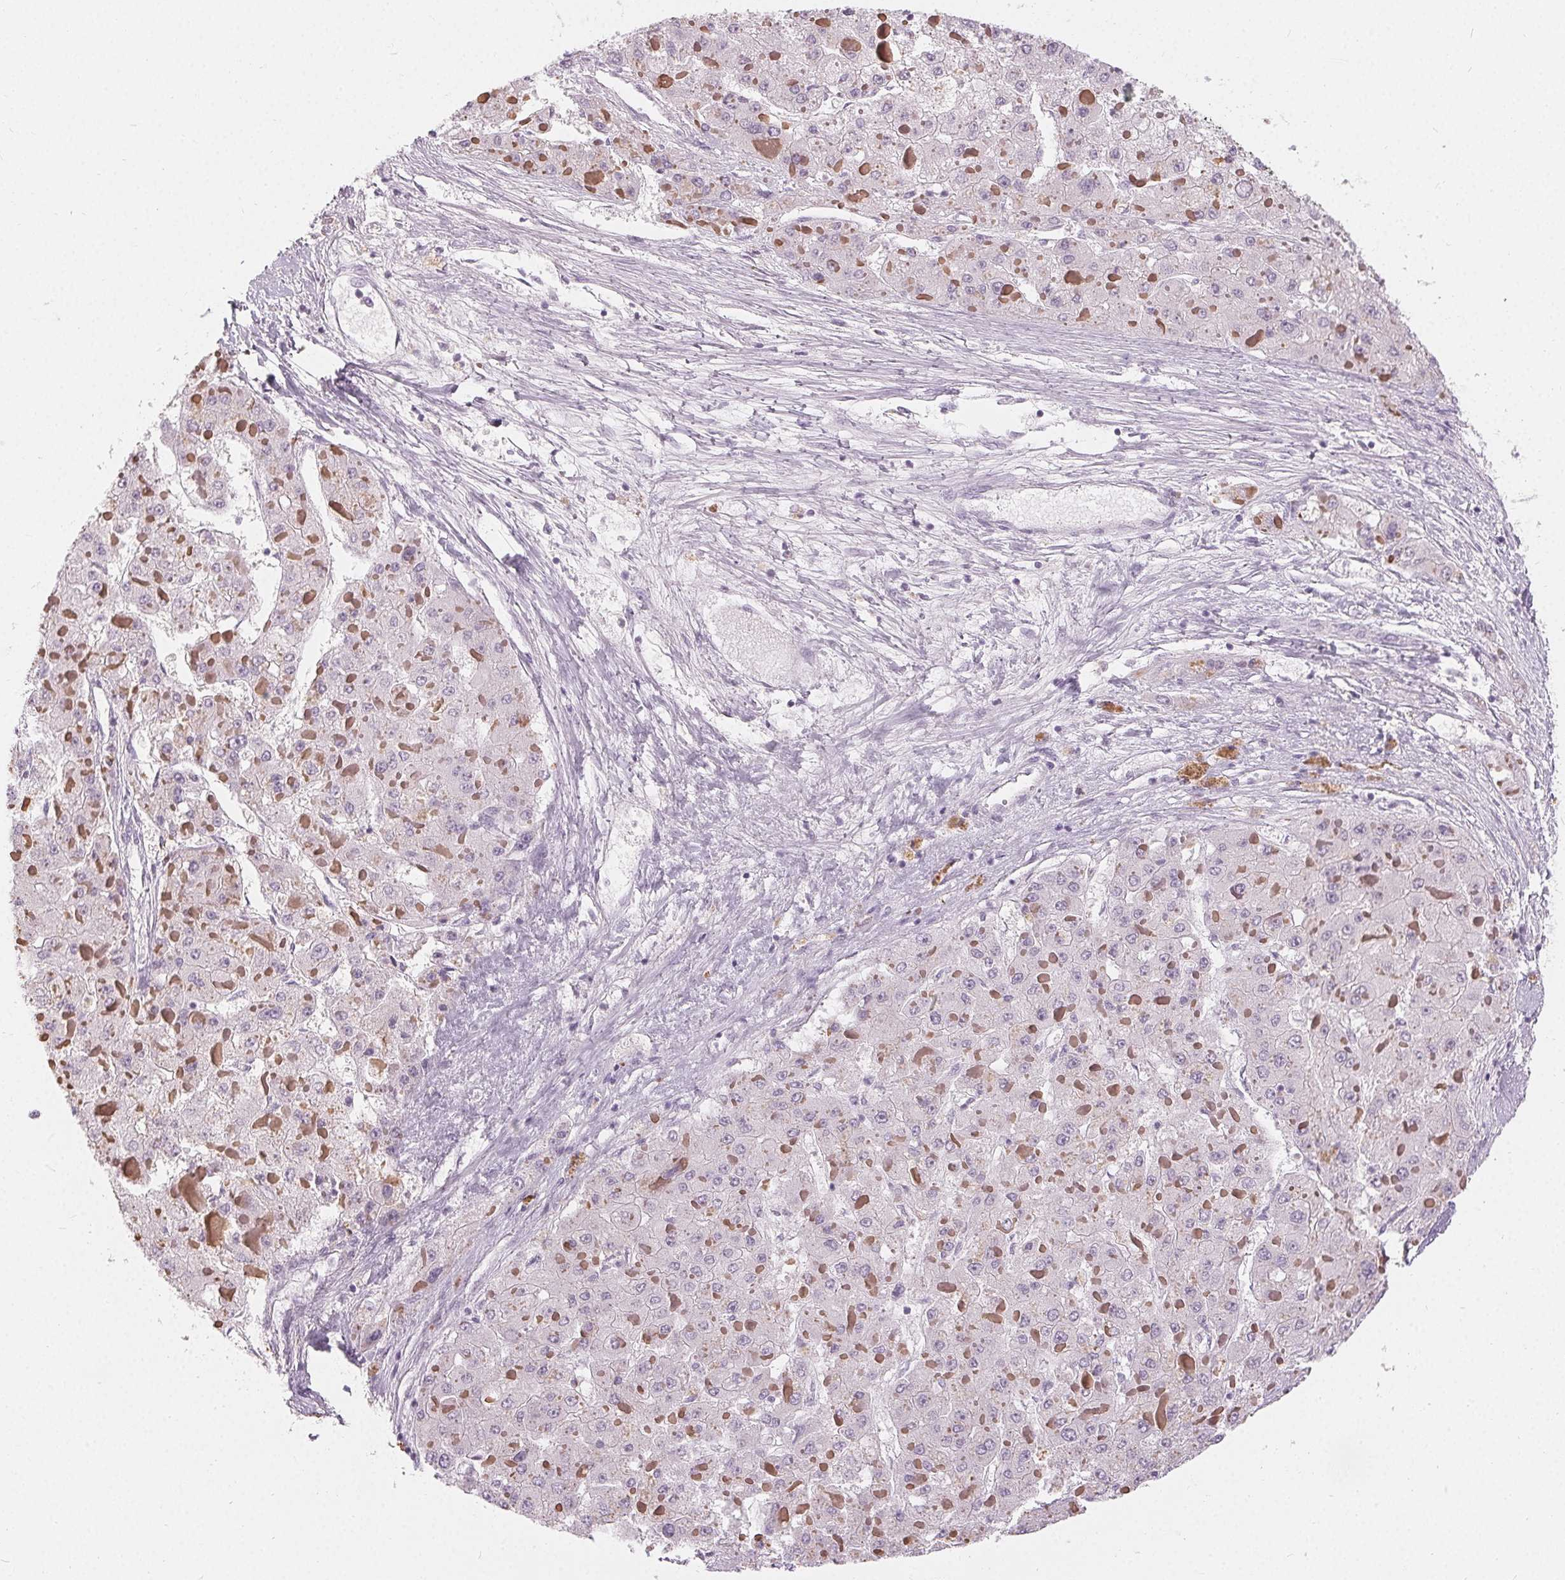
{"staining": {"intensity": "negative", "quantity": "none", "location": "none"}, "tissue": "liver cancer", "cell_type": "Tumor cells", "image_type": "cancer", "snomed": [{"axis": "morphology", "description": "Carcinoma, Hepatocellular, NOS"}, {"axis": "topography", "description": "Liver"}], "caption": "DAB immunohistochemical staining of liver cancer (hepatocellular carcinoma) shows no significant expression in tumor cells.", "gene": "HOPX", "patient": {"sex": "female", "age": 73}}